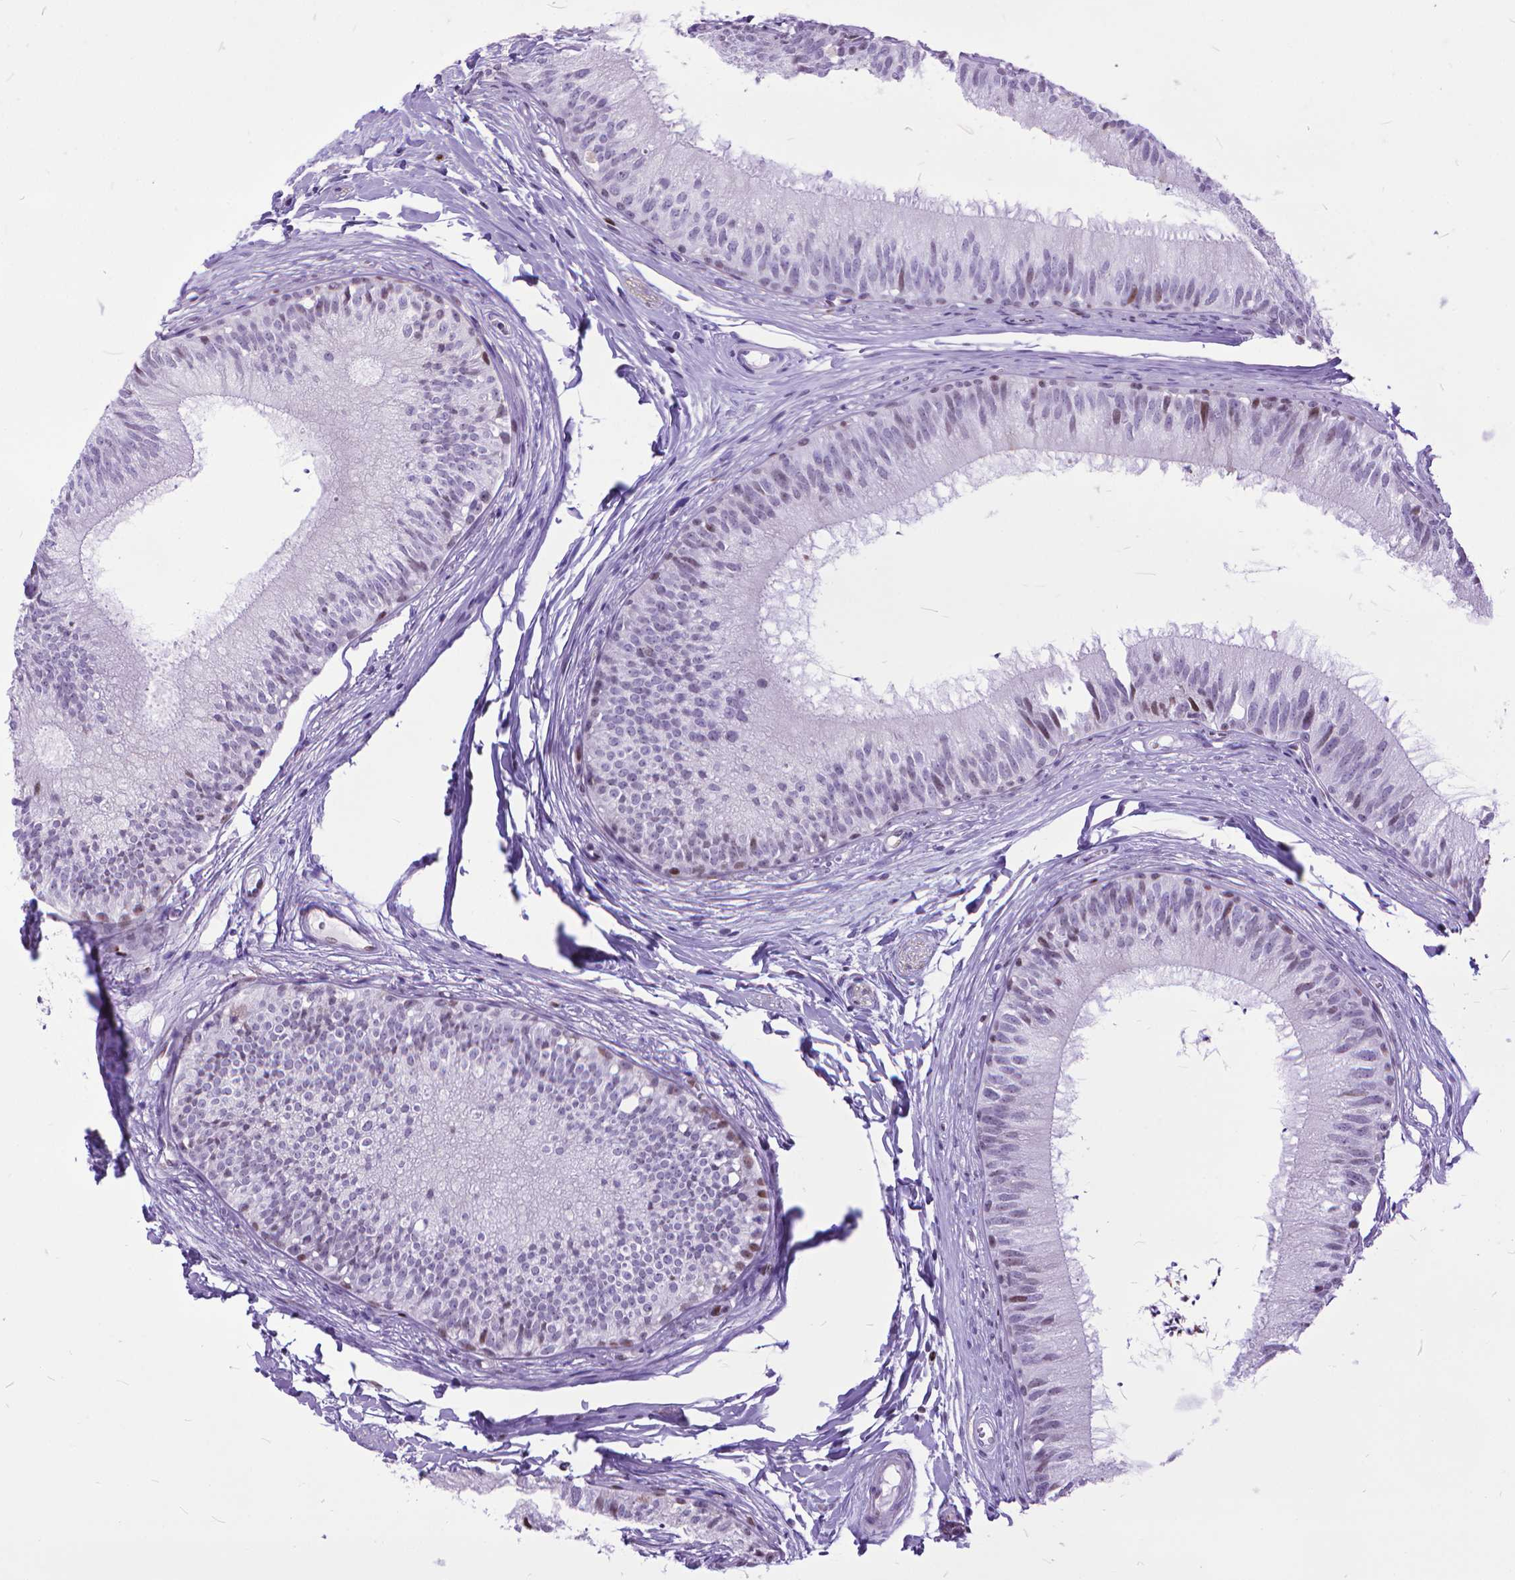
{"staining": {"intensity": "strong", "quantity": "<25%", "location": "cytoplasmic/membranous"}, "tissue": "epididymis", "cell_type": "Glandular cells", "image_type": "normal", "snomed": [{"axis": "morphology", "description": "Normal tissue, NOS"}, {"axis": "topography", "description": "Epididymis"}], "caption": "IHC (DAB (3,3'-diaminobenzidine)) staining of normal epididymis displays strong cytoplasmic/membranous protein positivity in about <25% of glandular cells.", "gene": "POLE4", "patient": {"sex": "male", "age": 29}}